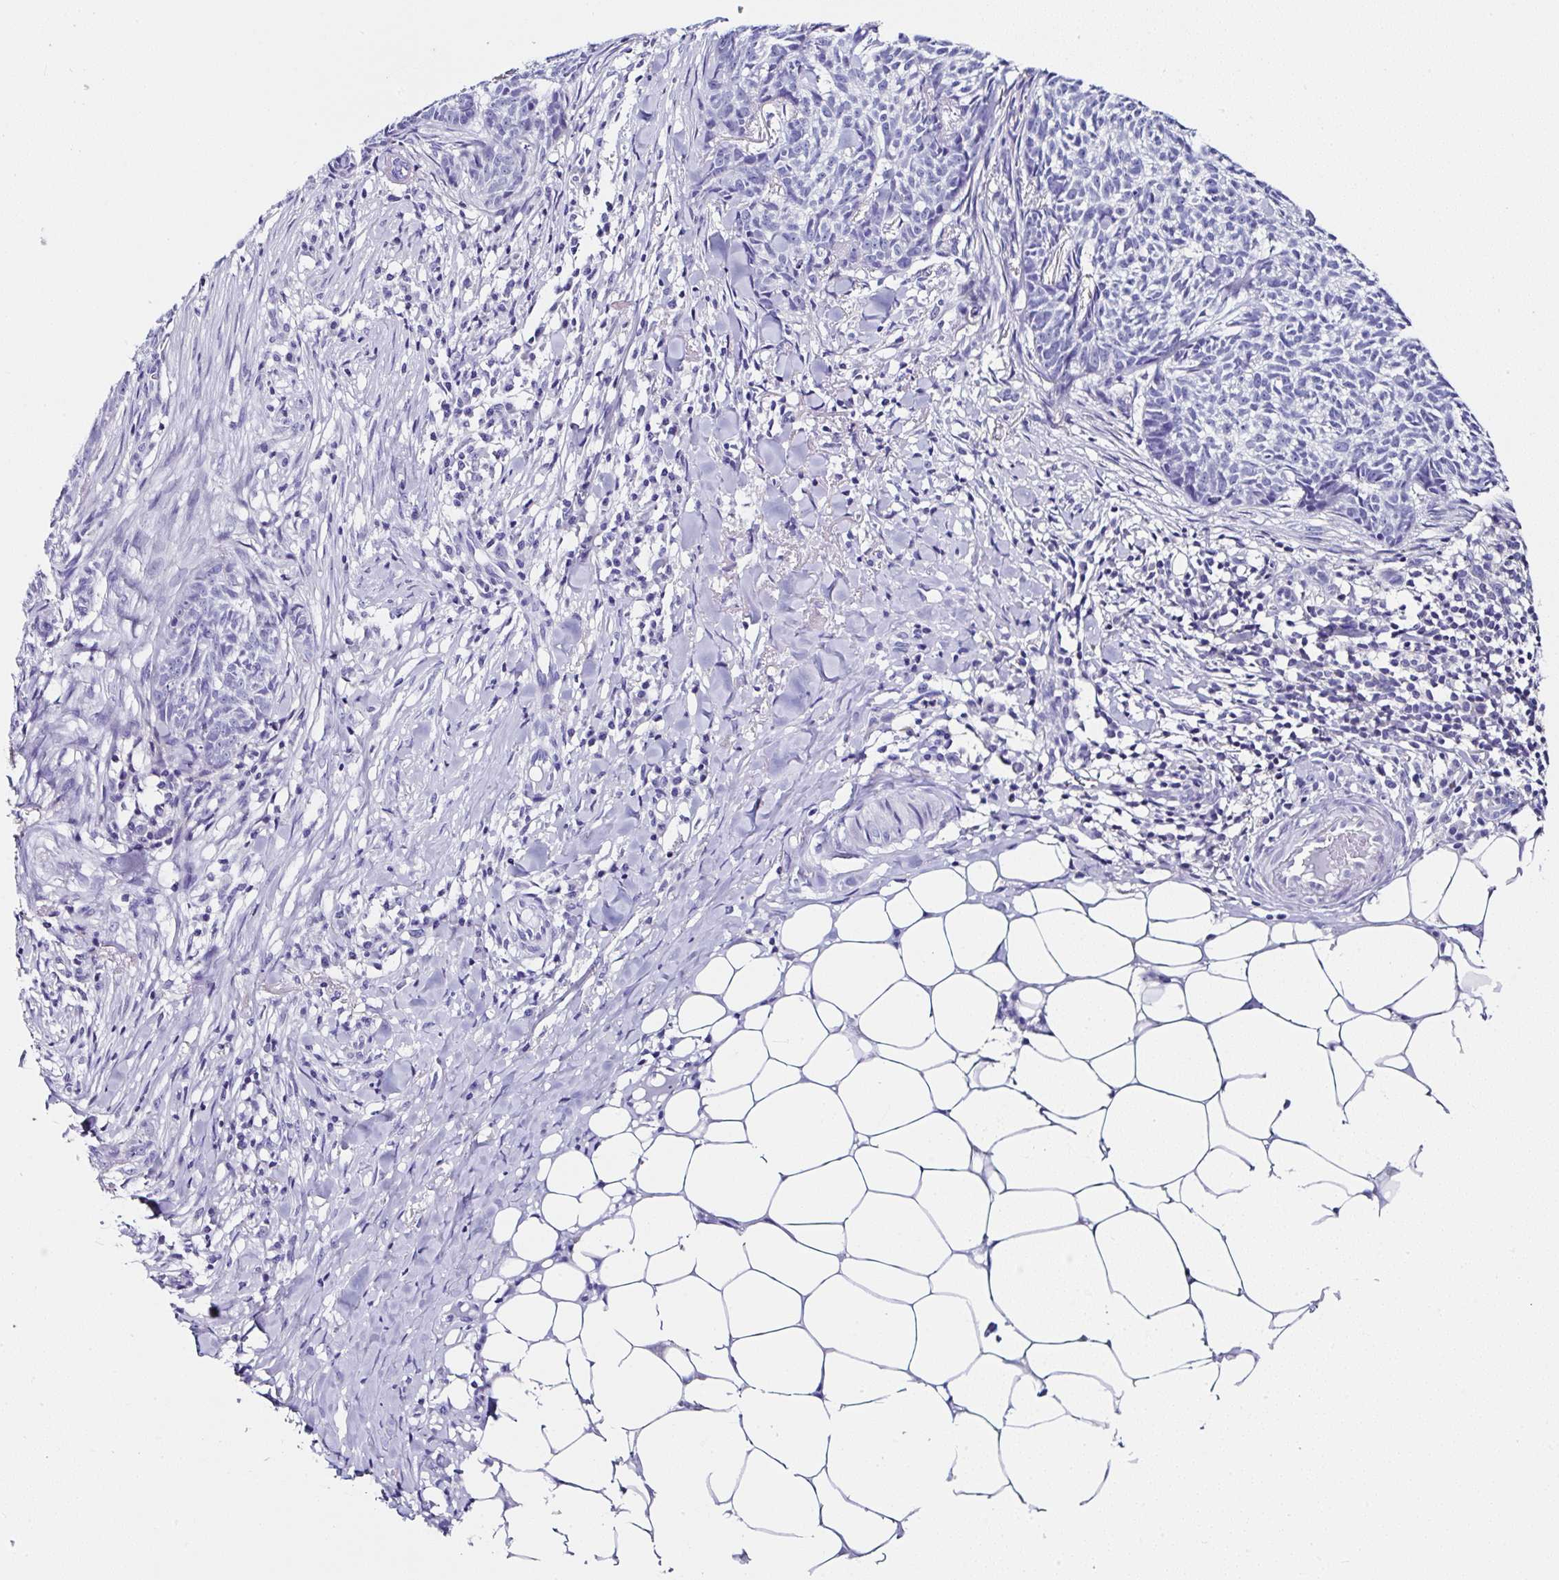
{"staining": {"intensity": "negative", "quantity": "none", "location": "none"}, "tissue": "skin cancer", "cell_type": "Tumor cells", "image_type": "cancer", "snomed": [{"axis": "morphology", "description": "Basal cell carcinoma"}, {"axis": "topography", "description": "Skin"}], "caption": "Tumor cells are negative for protein expression in human basal cell carcinoma (skin). Brightfield microscopy of immunohistochemistry (IHC) stained with DAB (3,3'-diaminobenzidine) (brown) and hematoxylin (blue), captured at high magnification.", "gene": "UGT3A1", "patient": {"sex": "female", "age": 93}}